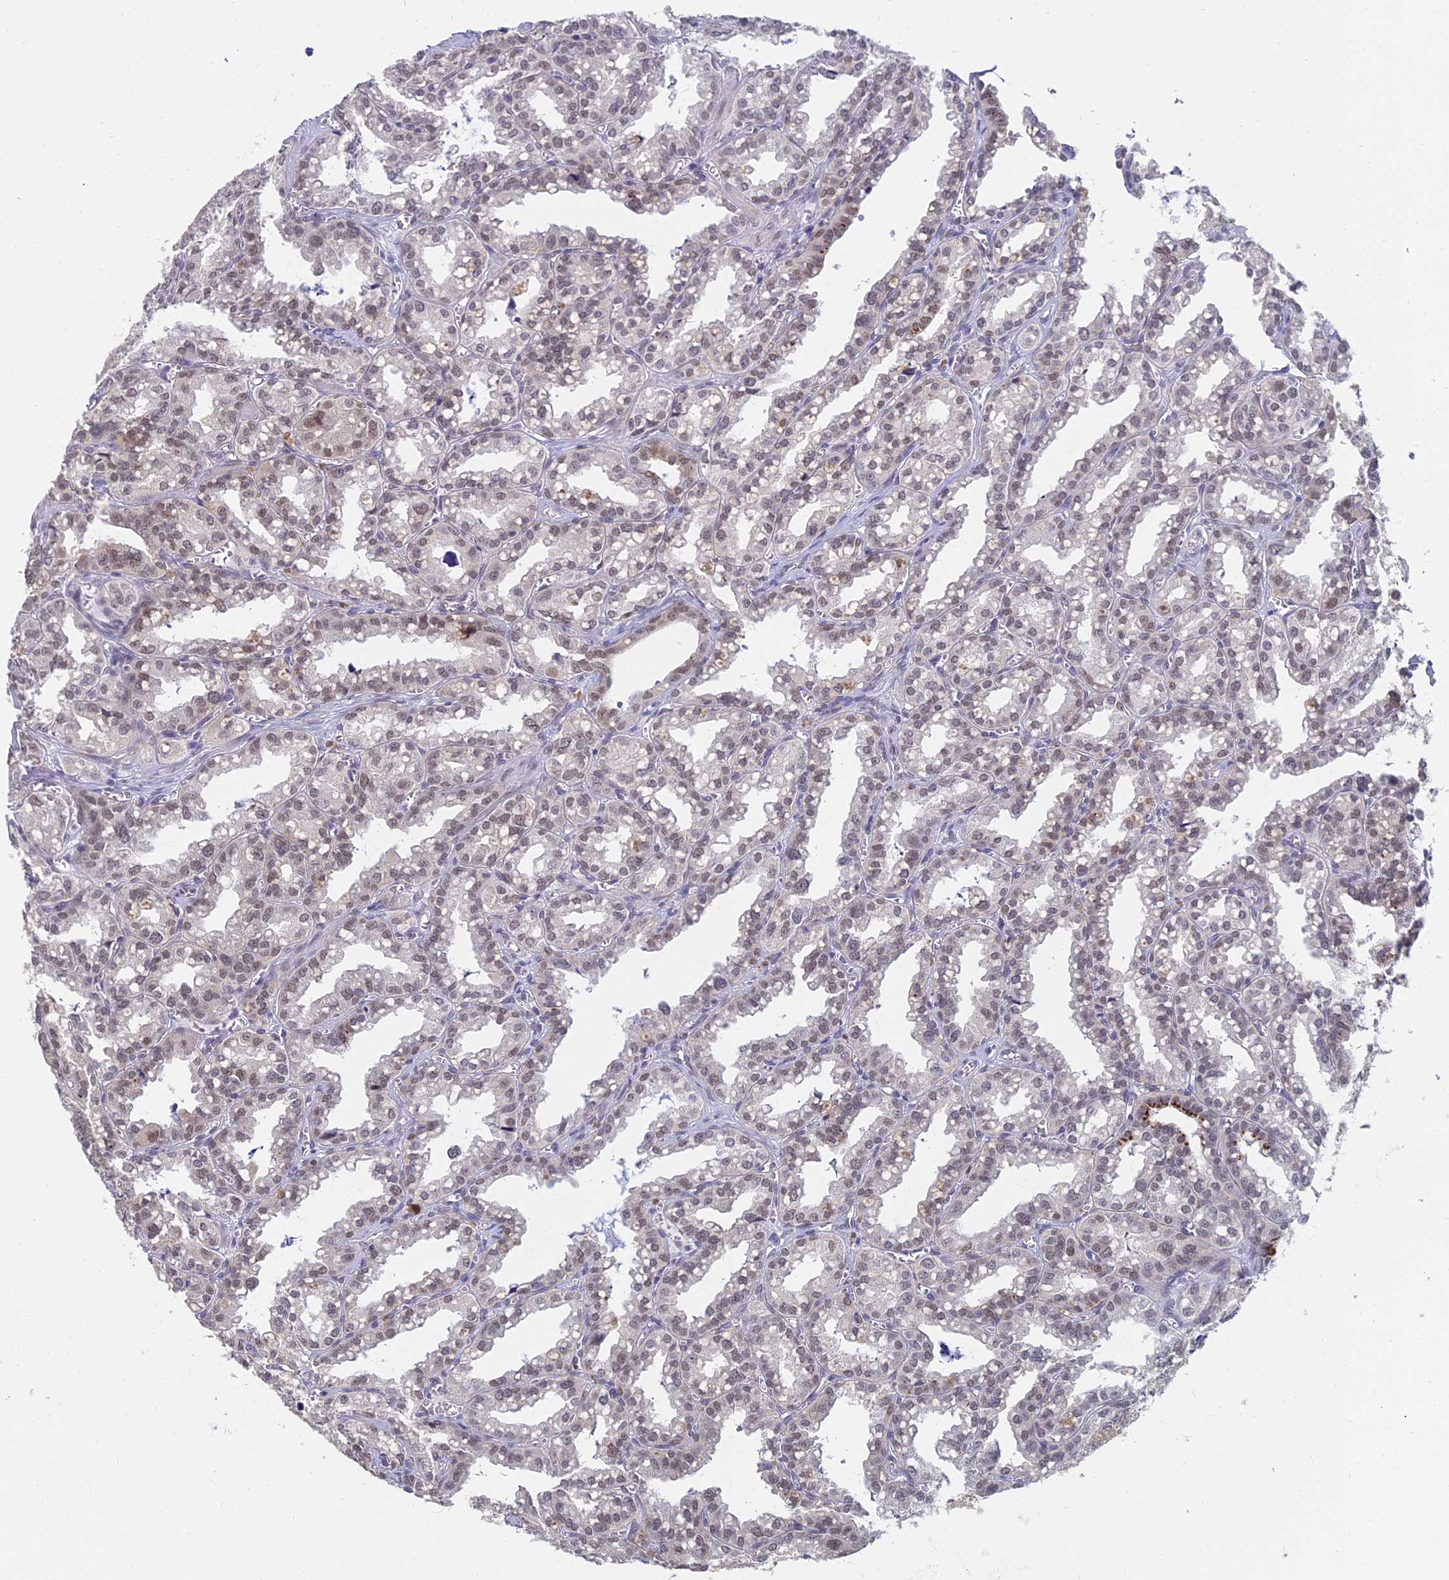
{"staining": {"intensity": "strong", "quantity": "<25%", "location": "nuclear"}, "tissue": "seminal vesicle", "cell_type": "Glandular cells", "image_type": "normal", "snomed": [{"axis": "morphology", "description": "Normal tissue, NOS"}, {"axis": "topography", "description": "Prostate"}, {"axis": "topography", "description": "Seminal veicle"}], "caption": "IHC histopathology image of unremarkable human seminal vesicle stained for a protein (brown), which shows medium levels of strong nuclear expression in about <25% of glandular cells.", "gene": "THOC3", "patient": {"sex": "male", "age": 51}}